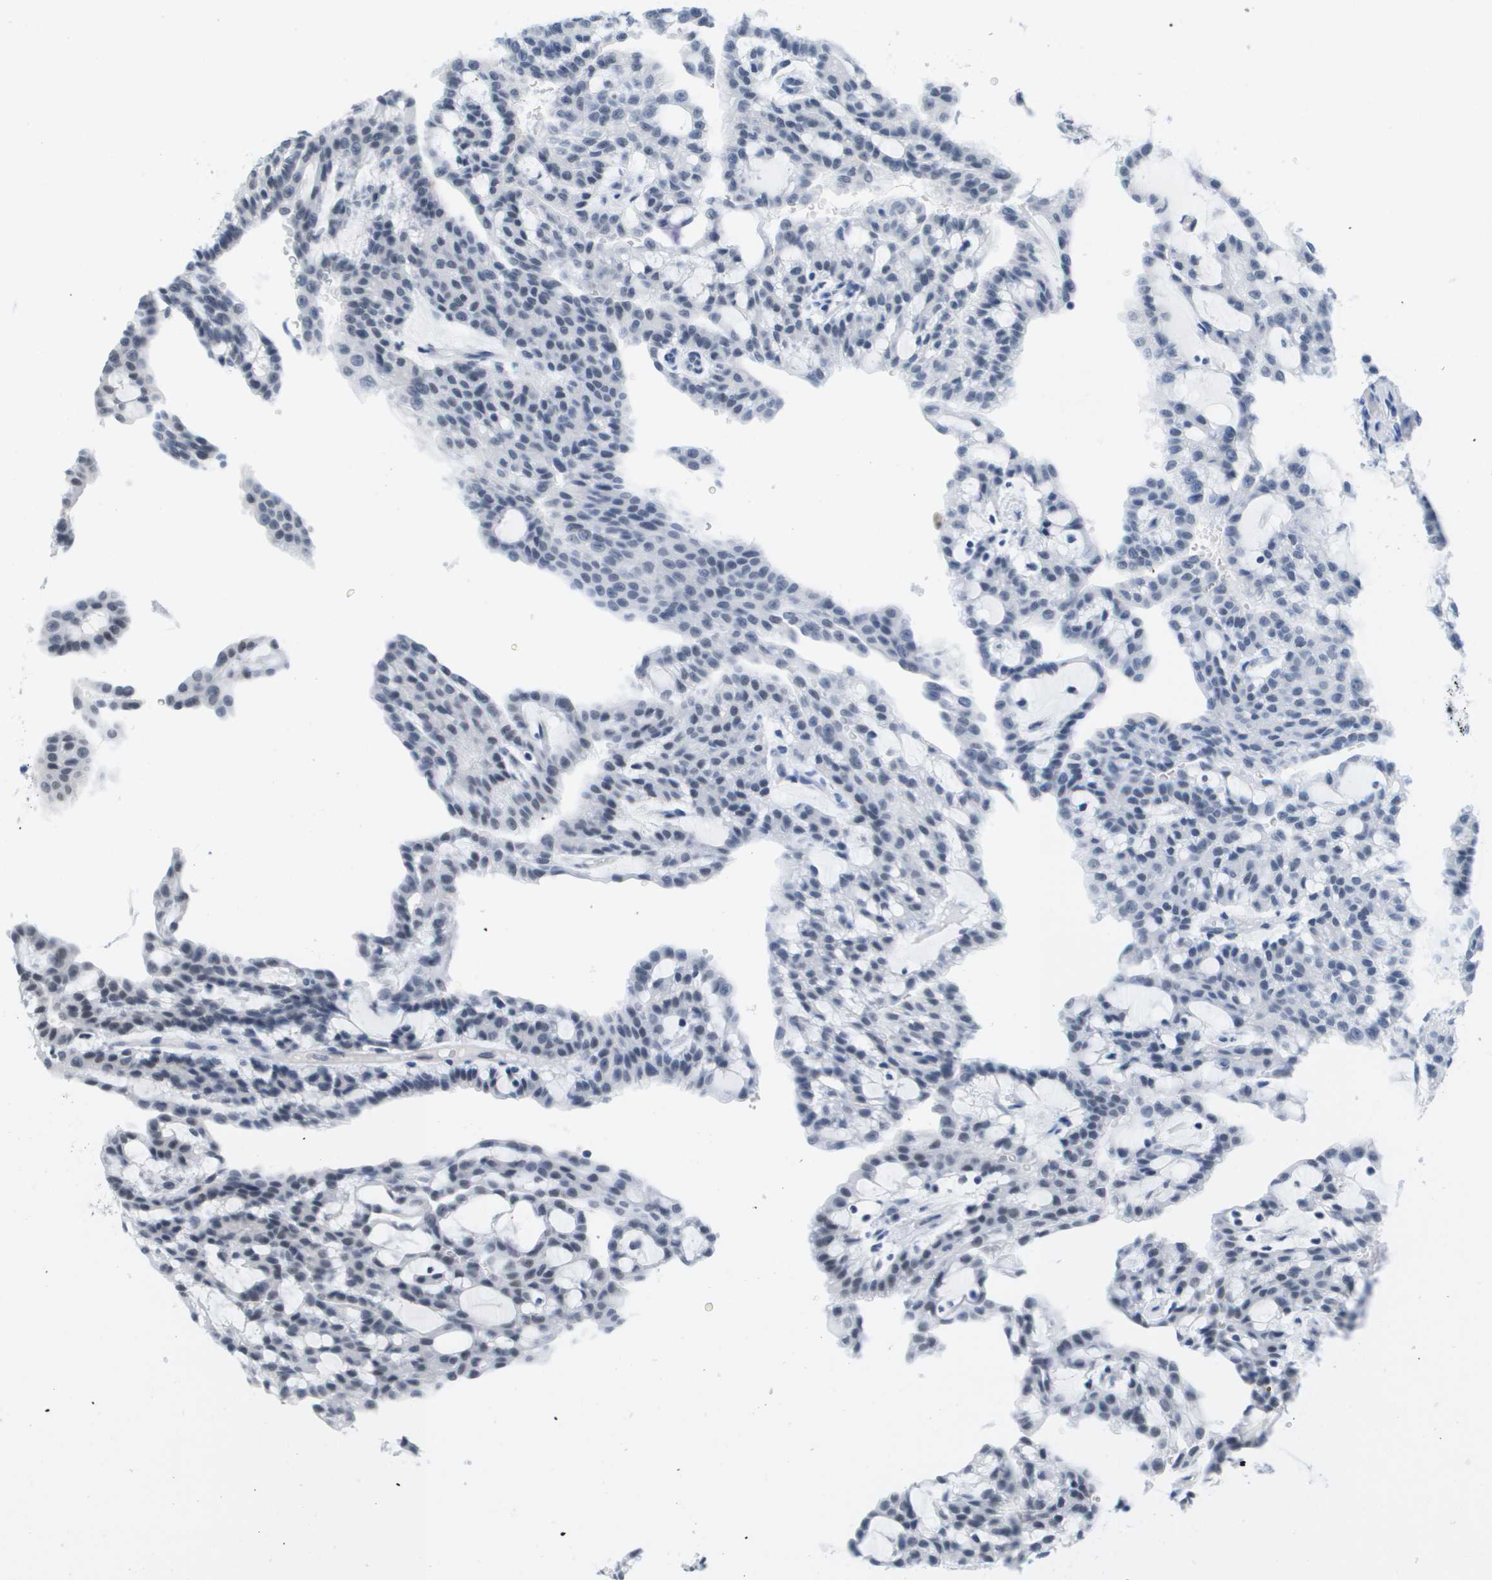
{"staining": {"intensity": "weak", "quantity": "<25%", "location": "nuclear"}, "tissue": "renal cancer", "cell_type": "Tumor cells", "image_type": "cancer", "snomed": [{"axis": "morphology", "description": "Adenocarcinoma, NOS"}, {"axis": "topography", "description": "Kidney"}], "caption": "The micrograph reveals no staining of tumor cells in adenocarcinoma (renal). (DAB (3,3'-diaminobenzidine) immunohistochemistry (IHC), high magnification).", "gene": "ISY1", "patient": {"sex": "male", "age": 63}}